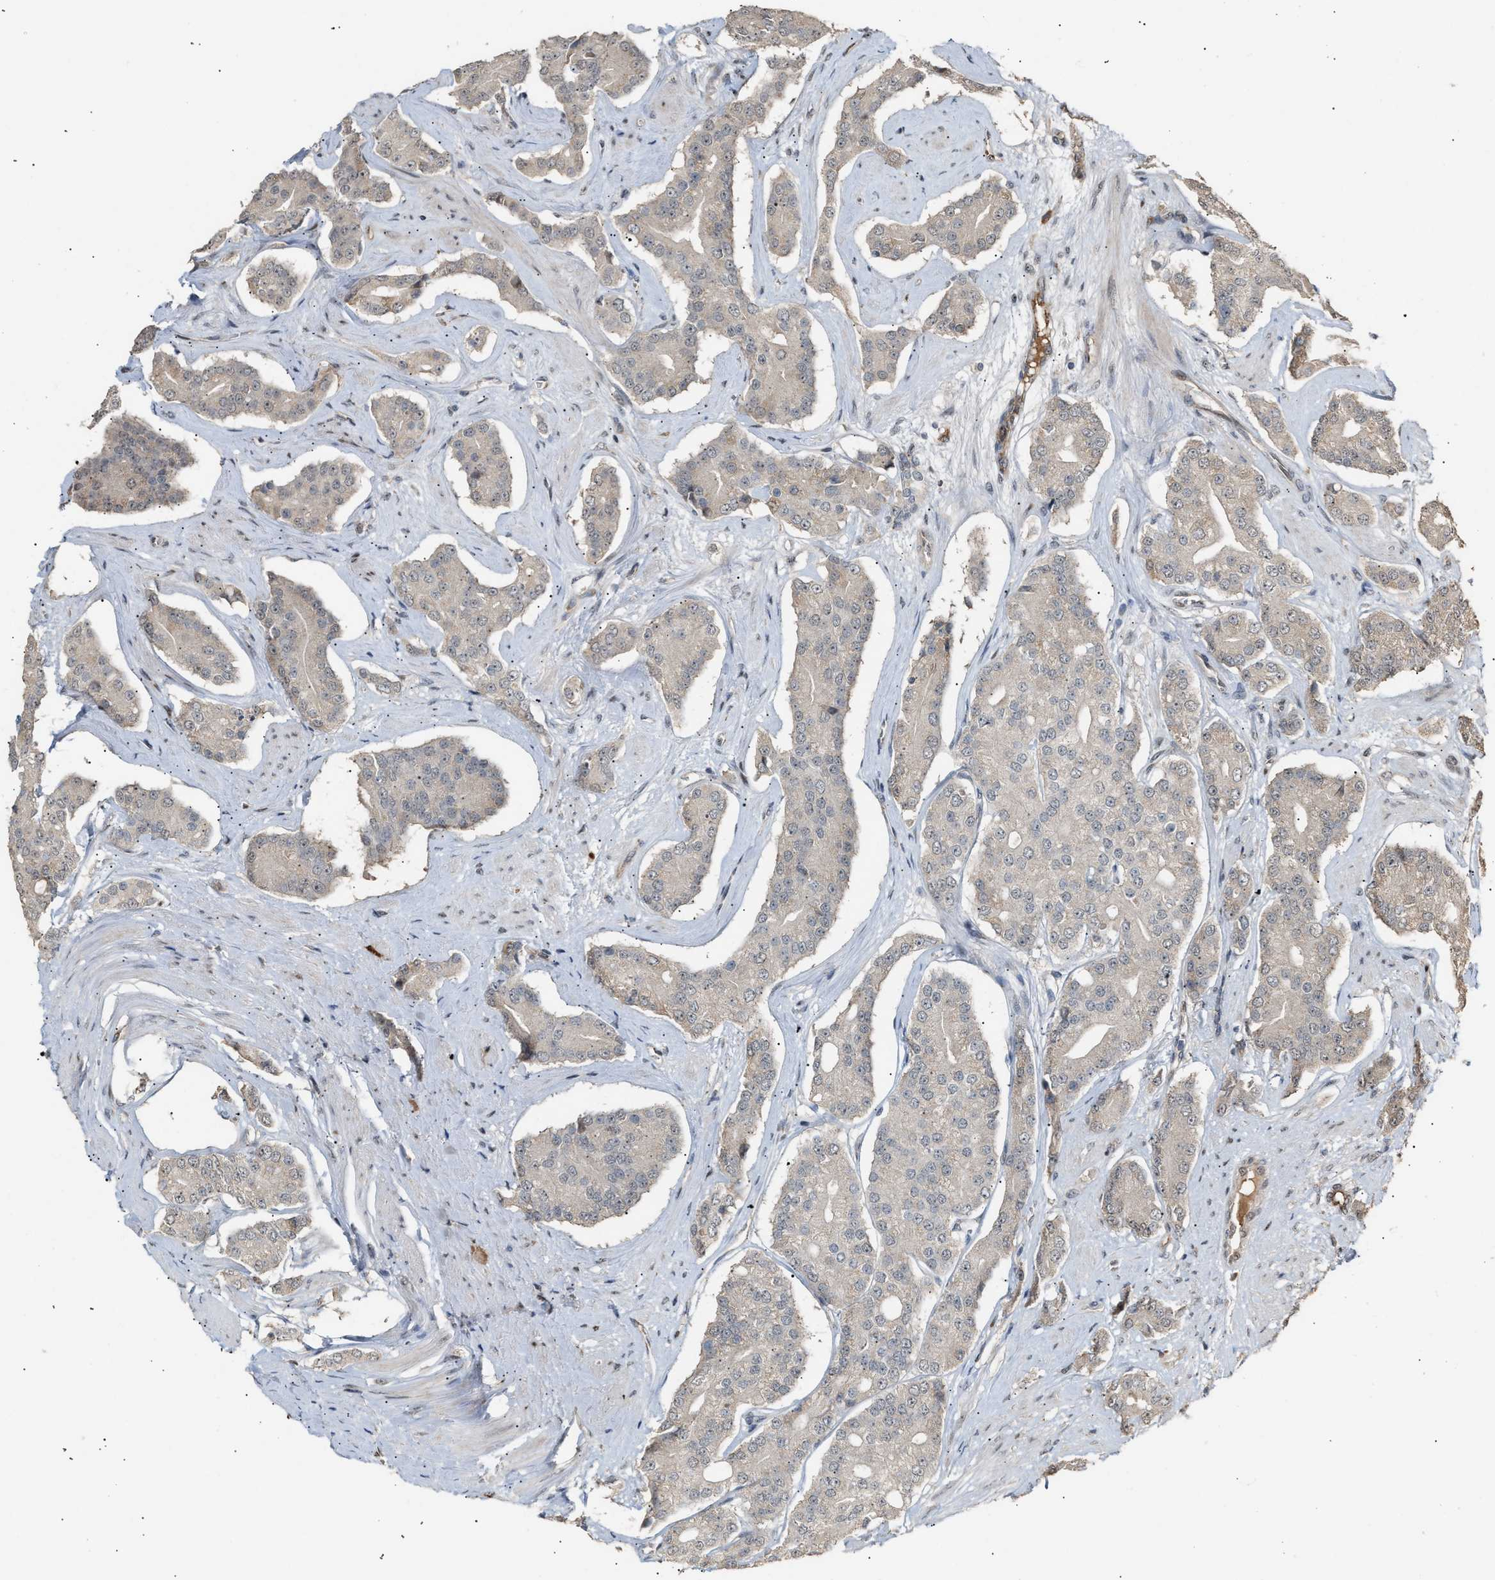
{"staining": {"intensity": "negative", "quantity": "none", "location": "none"}, "tissue": "prostate cancer", "cell_type": "Tumor cells", "image_type": "cancer", "snomed": [{"axis": "morphology", "description": "Adenocarcinoma, High grade"}, {"axis": "topography", "description": "Prostate"}], "caption": "The immunohistochemistry (IHC) histopathology image has no significant staining in tumor cells of prostate cancer (adenocarcinoma (high-grade)) tissue.", "gene": "ZFAND5", "patient": {"sex": "male", "age": 71}}